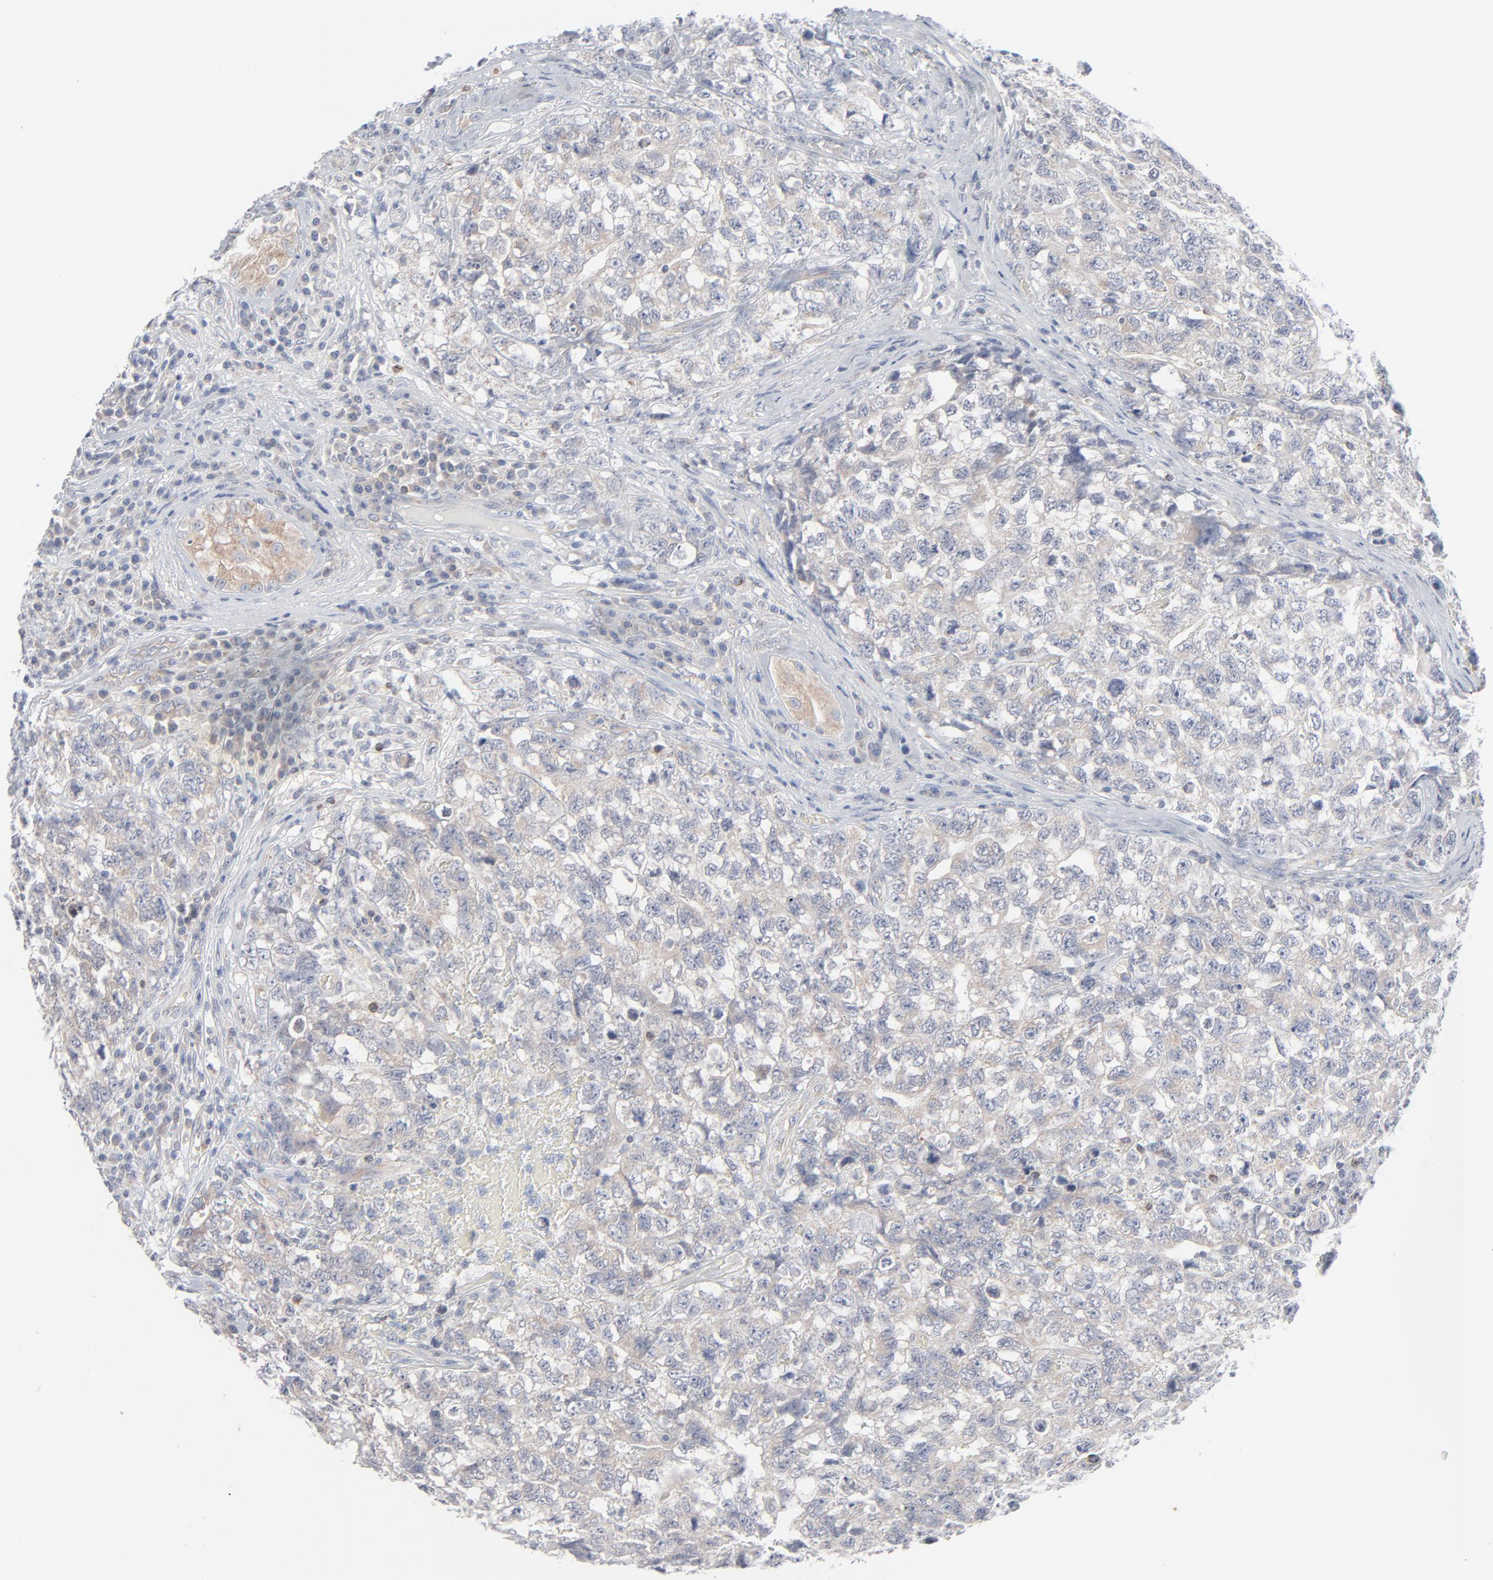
{"staining": {"intensity": "weak", "quantity": "25%-75%", "location": "cytoplasmic/membranous"}, "tissue": "testis cancer", "cell_type": "Tumor cells", "image_type": "cancer", "snomed": [{"axis": "morphology", "description": "Carcinoma, Embryonal, NOS"}, {"axis": "topography", "description": "Testis"}], "caption": "Protein expression analysis of human testis cancer (embryonal carcinoma) reveals weak cytoplasmic/membranous positivity in about 25%-75% of tumor cells.", "gene": "KDSR", "patient": {"sex": "male", "age": 31}}